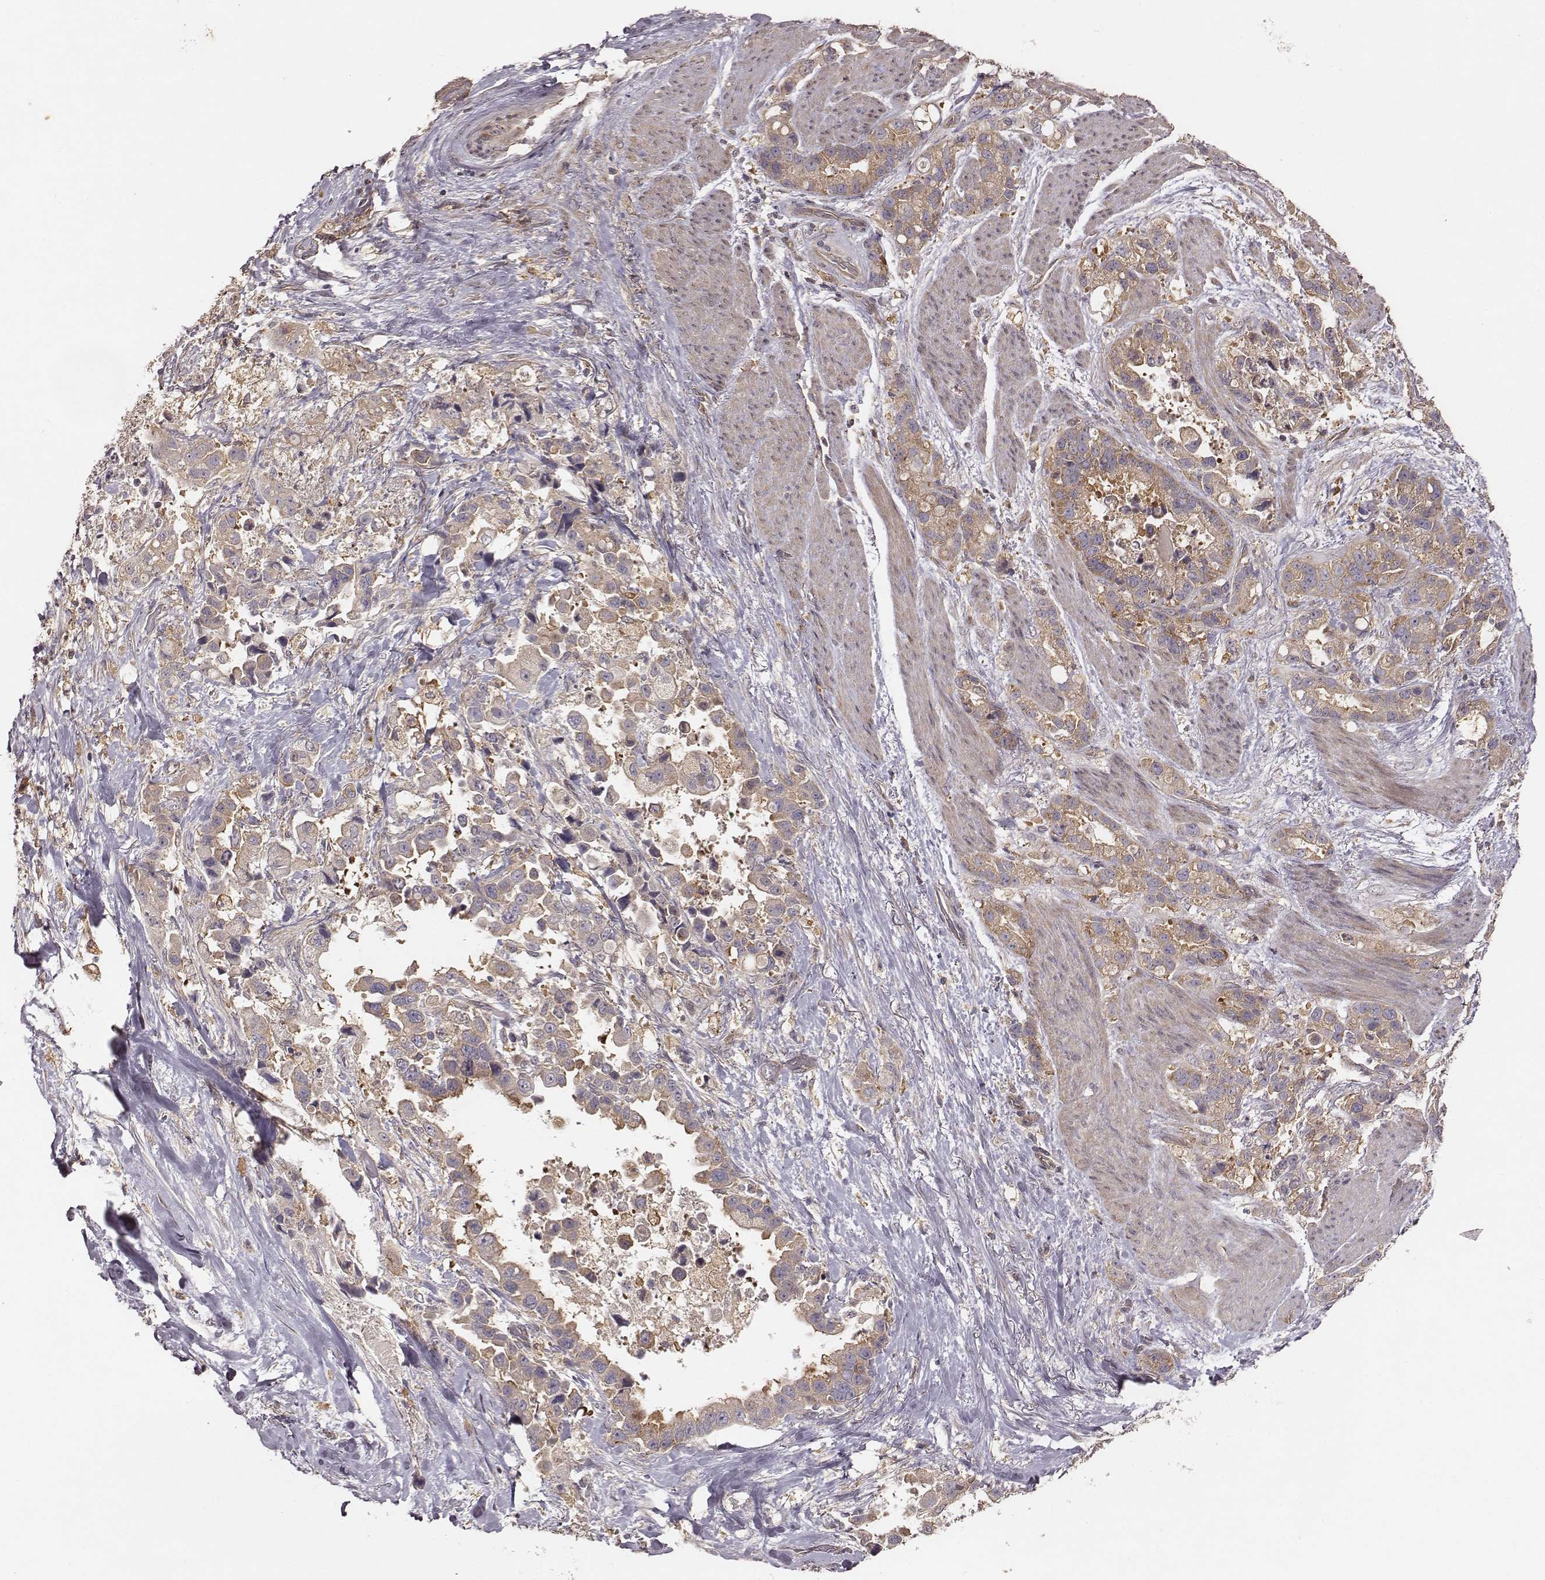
{"staining": {"intensity": "moderate", "quantity": ">75%", "location": "cytoplasmic/membranous"}, "tissue": "stomach cancer", "cell_type": "Tumor cells", "image_type": "cancer", "snomed": [{"axis": "morphology", "description": "Adenocarcinoma, NOS"}, {"axis": "topography", "description": "Stomach"}], "caption": "A high-resolution histopathology image shows immunohistochemistry staining of stomach adenocarcinoma, which reveals moderate cytoplasmic/membranous staining in about >75% of tumor cells. The staining was performed using DAB (3,3'-diaminobenzidine), with brown indicating positive protein expression. Nuclei are stained blue with hematoxylin.", "gene": "VPS26A", "patient": {"sex": "male", "age": 59}}